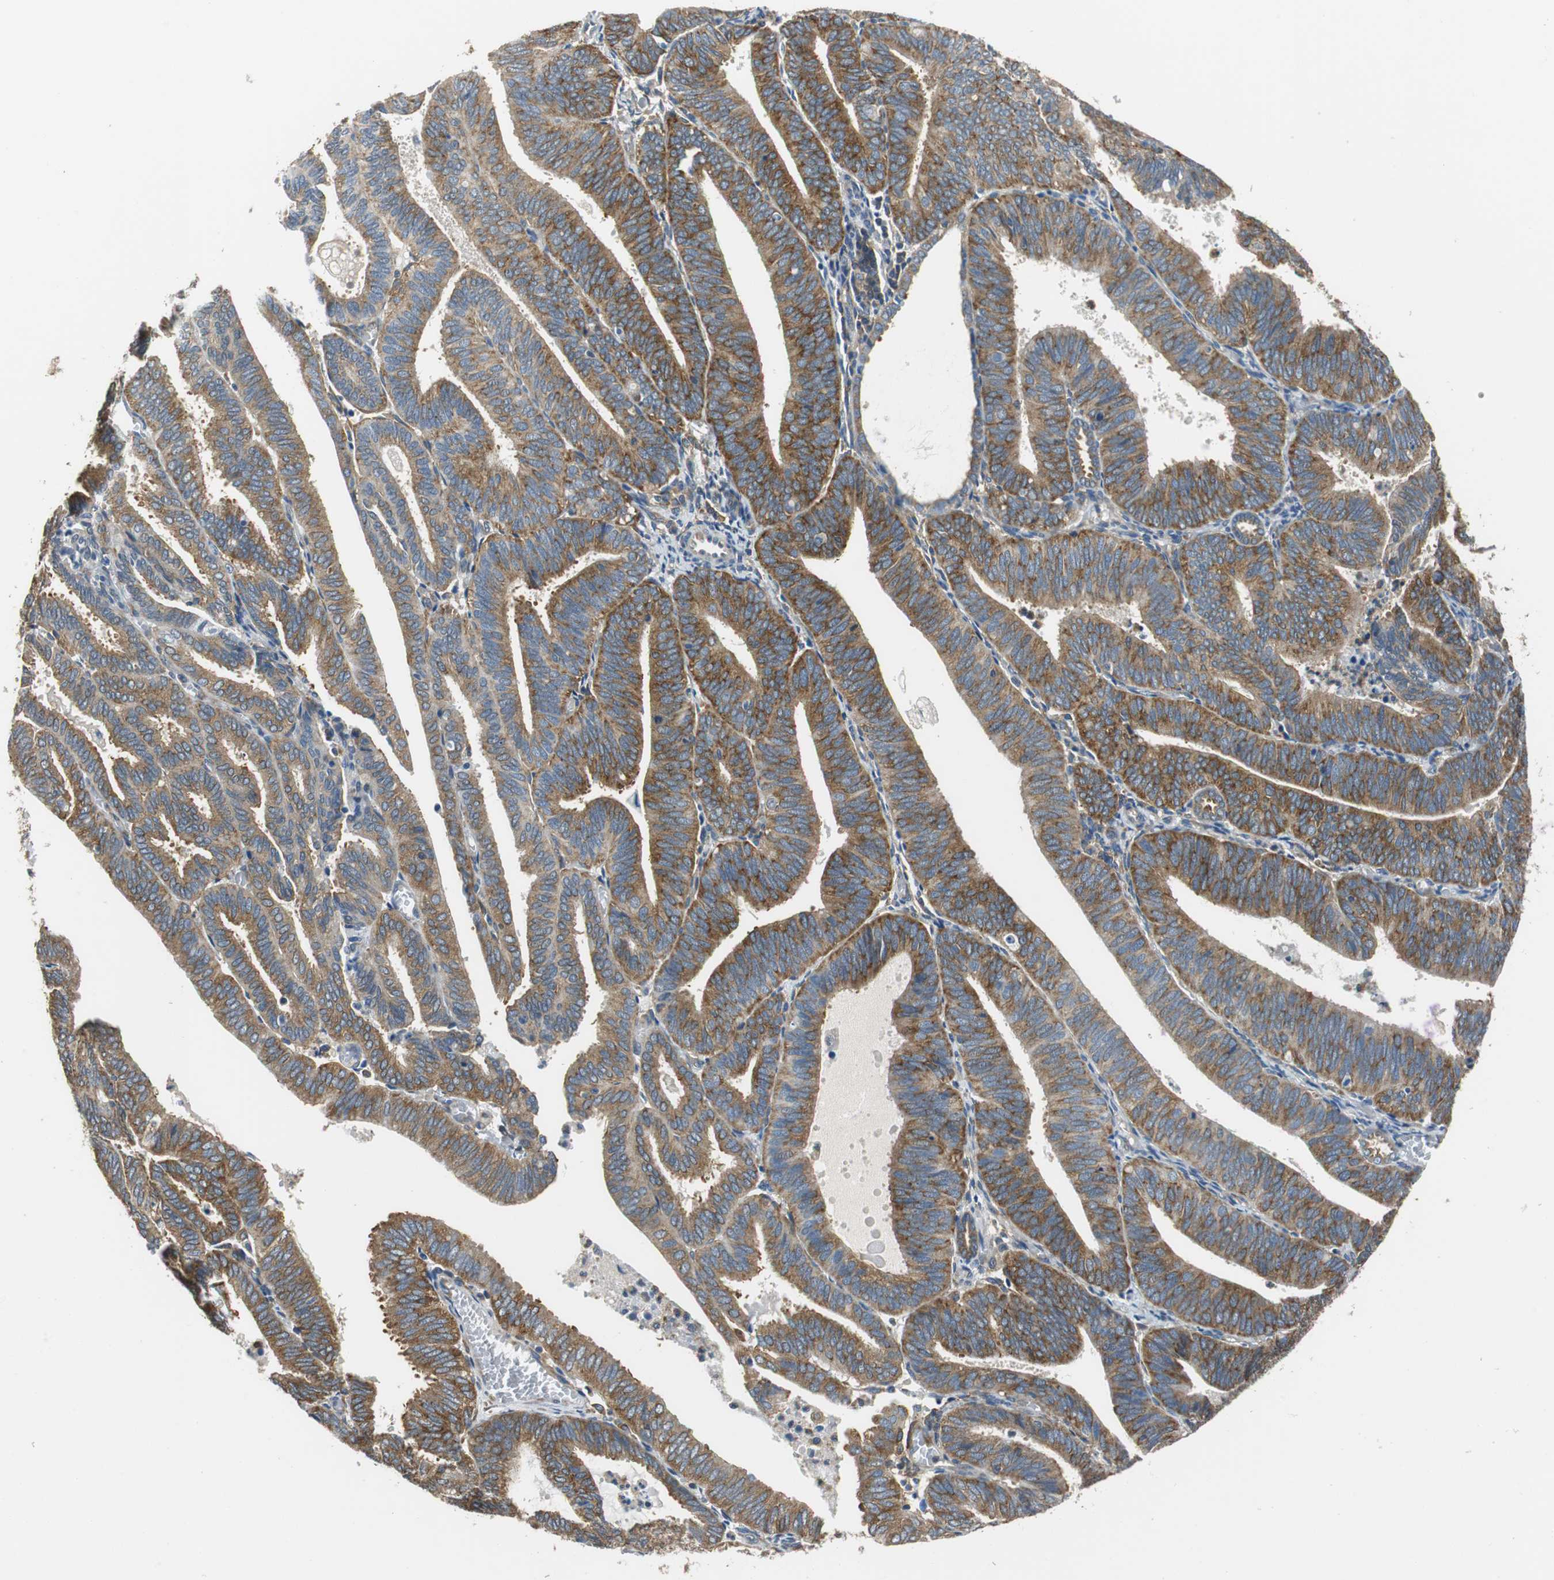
{"staining": {"intensity": "moderate", "quantity": ">75%", "location": "cytoplasmic/membranous"}, "tissue": "endometrial cancer", "cell_type": "Tumor cells", "image_type": "cancer", "snomed": [{"axis": "morphology", "description": "Adenocarcinoma, NOS"}, {"axis": "topography", "description": "Uterus"}], "caption": "Human endometrial cancer (adenocarcinoma) stained for a protein (brown) displays moderate cytoplasmic/membranous positive staining in approximately >75% of tumor cells.", "gene": "CNOT3", "patient": {"sex": "female", "age": 60}}